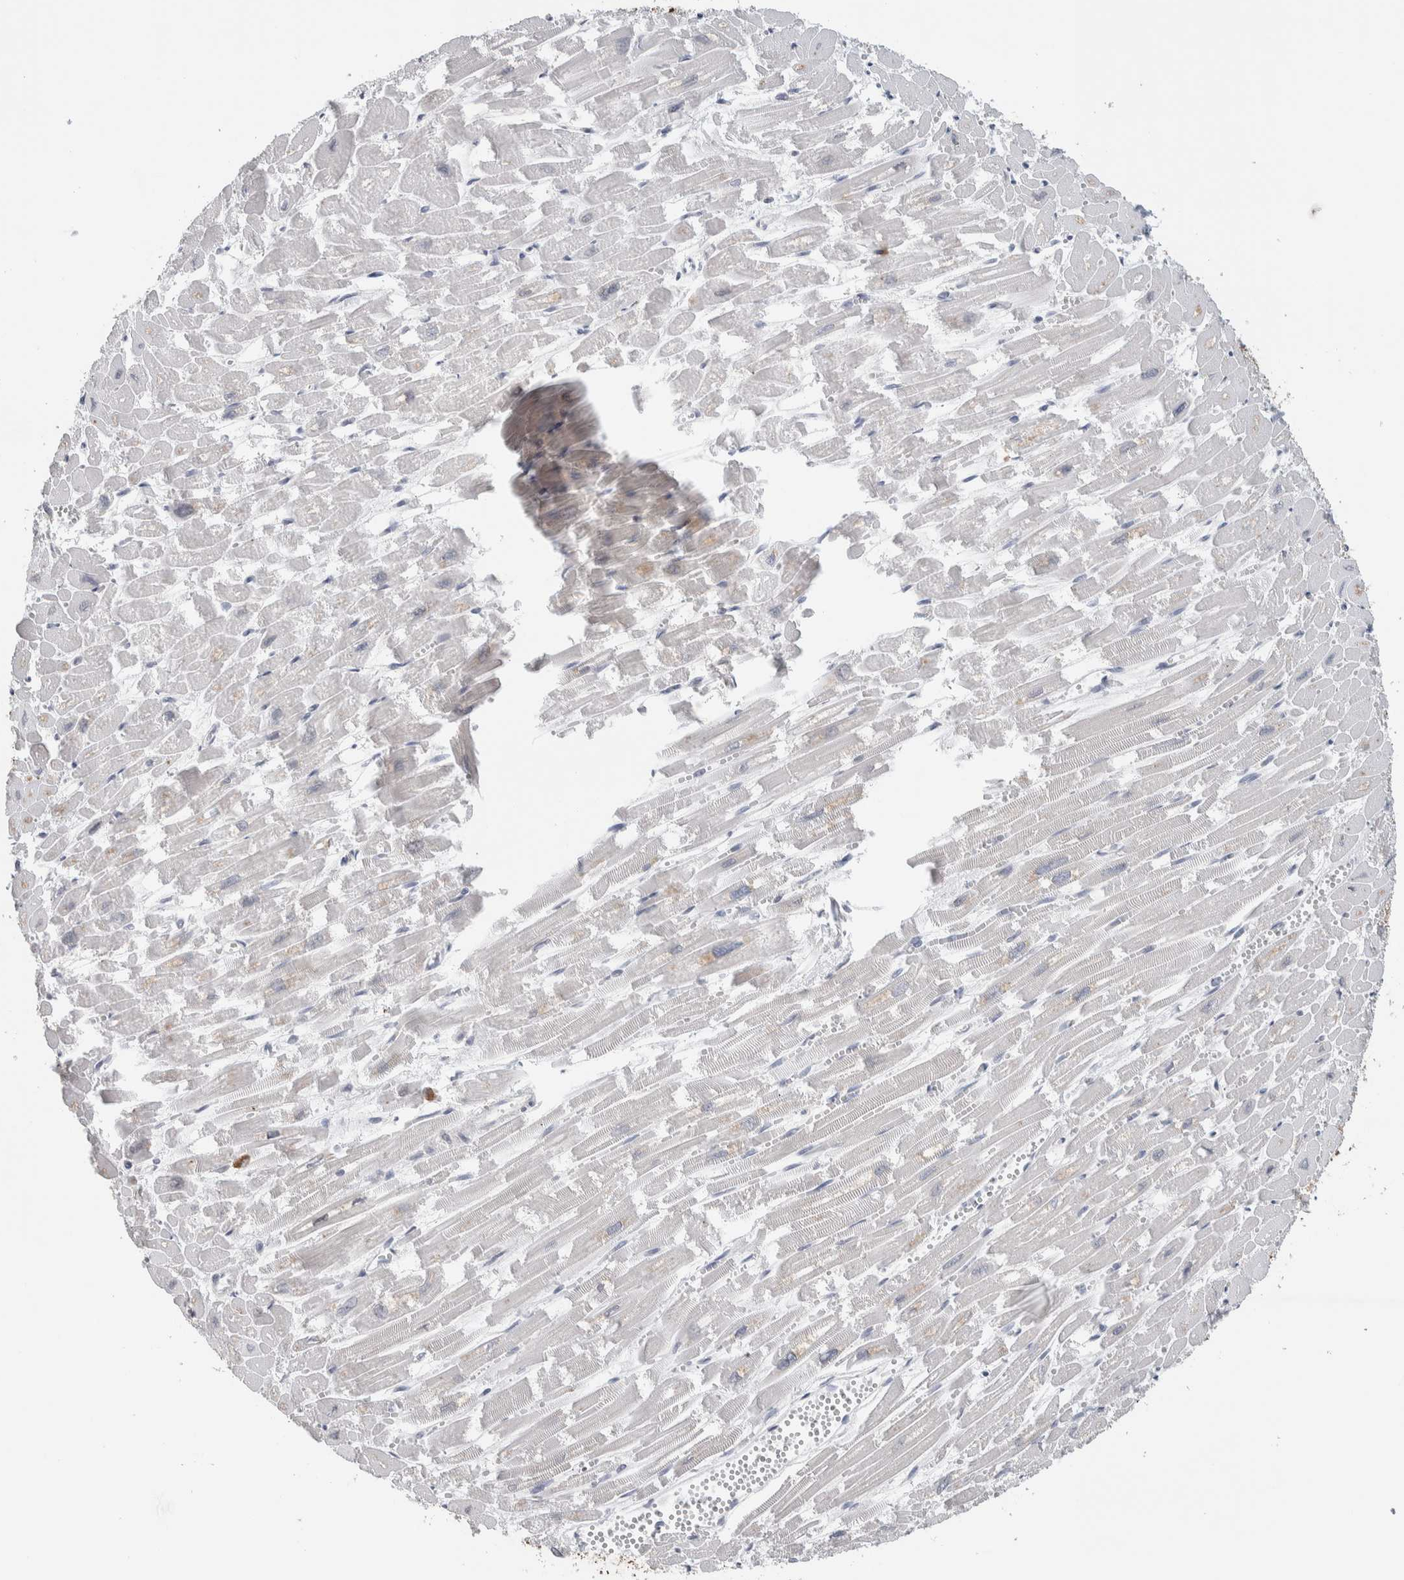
{"staining": {"intensity": "negative", "quantity": "none", "location": "none"}, "tissue": "heart muscle", "cell_type": "Cardiomyocytes", "image_type": "normal", "snomed": [{"axis": "morphology", "description": "Normal tissue, NOS"}, {"axis": "topography", "description": "Heart"}], "caption": "Cardiomyocytes are negative for protein expression in unremarkable human heart muscle. Brightfield microscopy of immunohistochemistry (IHC) stained with DAB (brown) and hematoxylin (blue), captured at high magnification.", "gene": "SCN2A", "patient": {"sex": "male", "age": 54}}